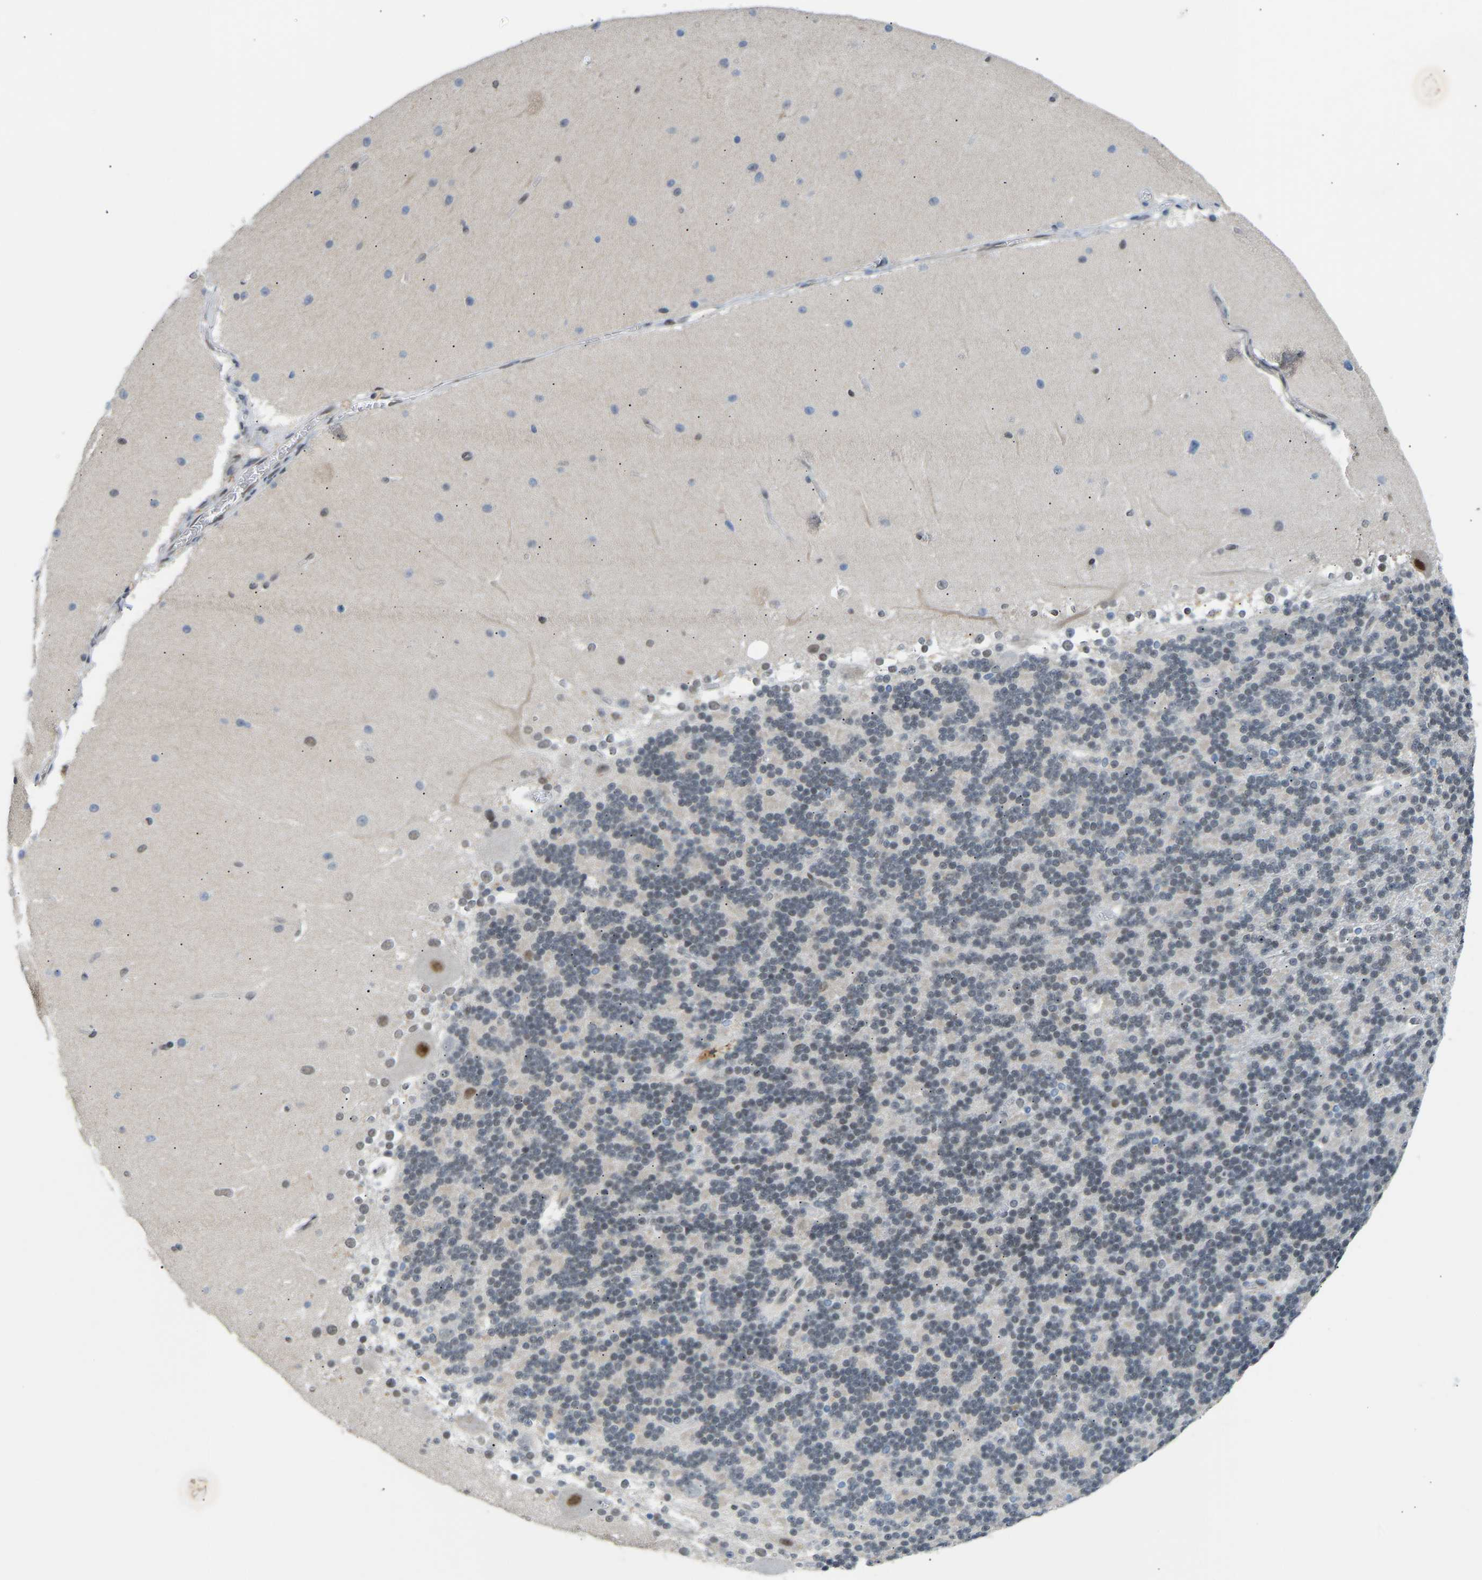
{"staining": {"intensity": "weak", "quantity": "<25%", "location": "nuclear"}, "tissue": "cerebellum", "cell_type": "Cells in granular layer", "image_type": "normal", "snomed": [{"axis": "morphology", "description": "Normal tissue, NOS"}, {"axis": "topography", "description": "Cerebellum"}], "caption": "The image exhibits no significant staining in cells in granular layer of cerebellum.", "gene": "RBM15", "patient": {"sex": "female", "age": 19}}